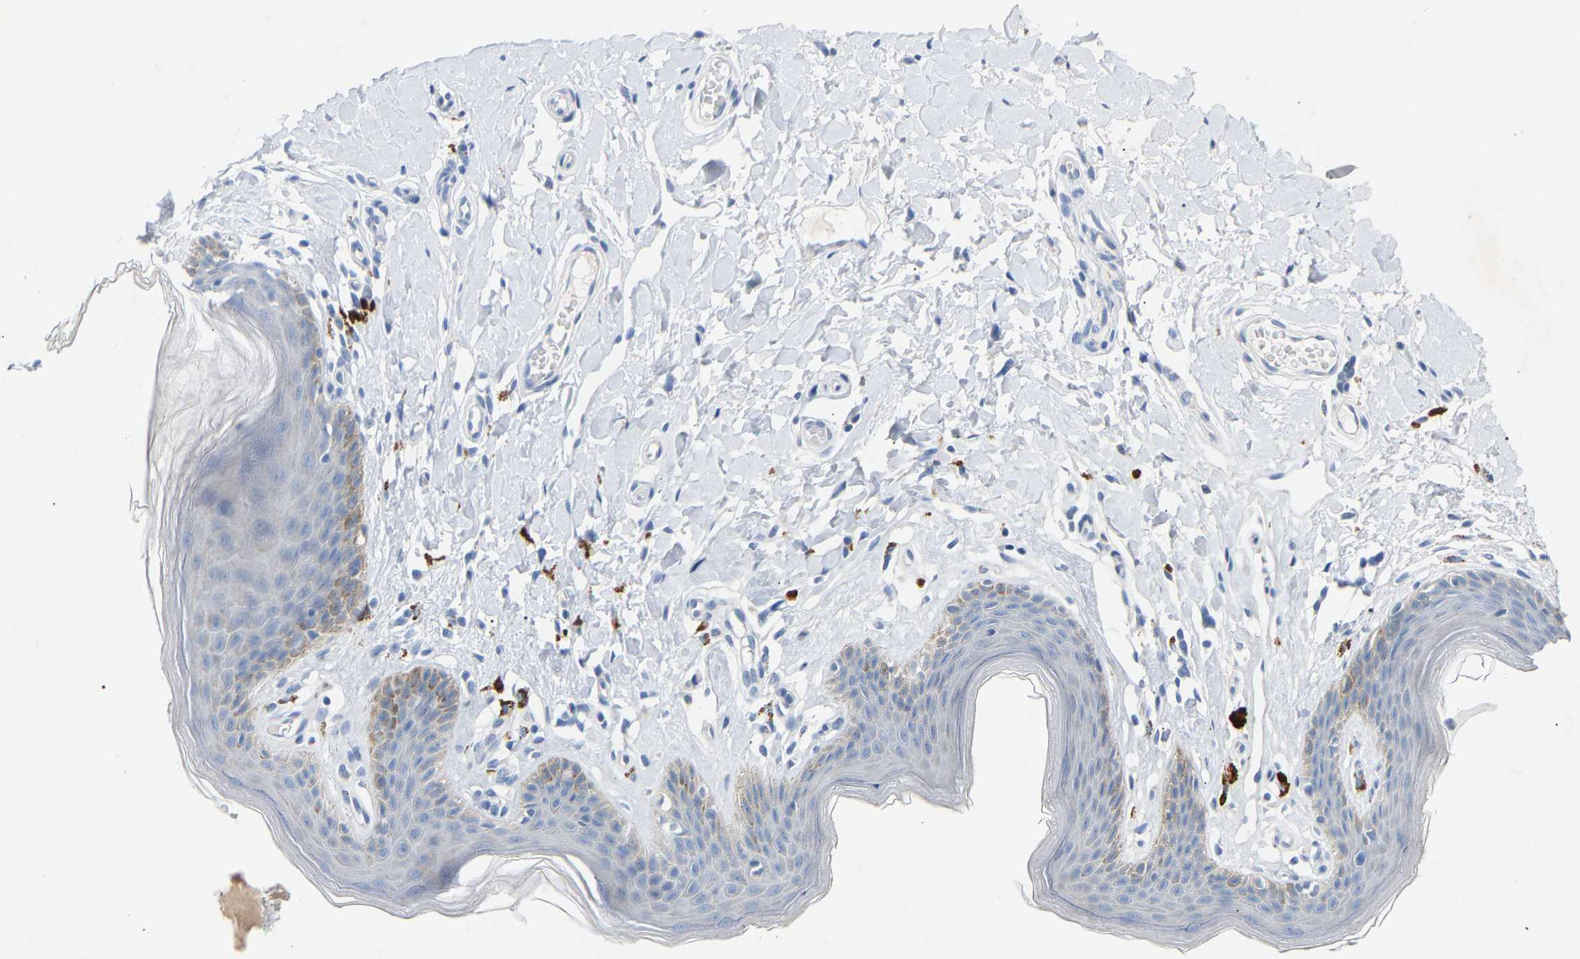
{"staining": {"intensity": "weak", "quantity": "<25%", "location": "cytoplasmic/membranous"}, "tissue": "skin", "cell_type": "Epidermal cells", "image_type": "normal", "snomed": [{"axis": "morphology", "description": "Normal tissue, NOS"}, {"axis": "topography", "description": "Vulva"}], "caption": "Skin stained for a protein using IHC displays no expression epidermal cells.", "gene": "PEX1", "patient": {"sex": "female", "age": 66}}